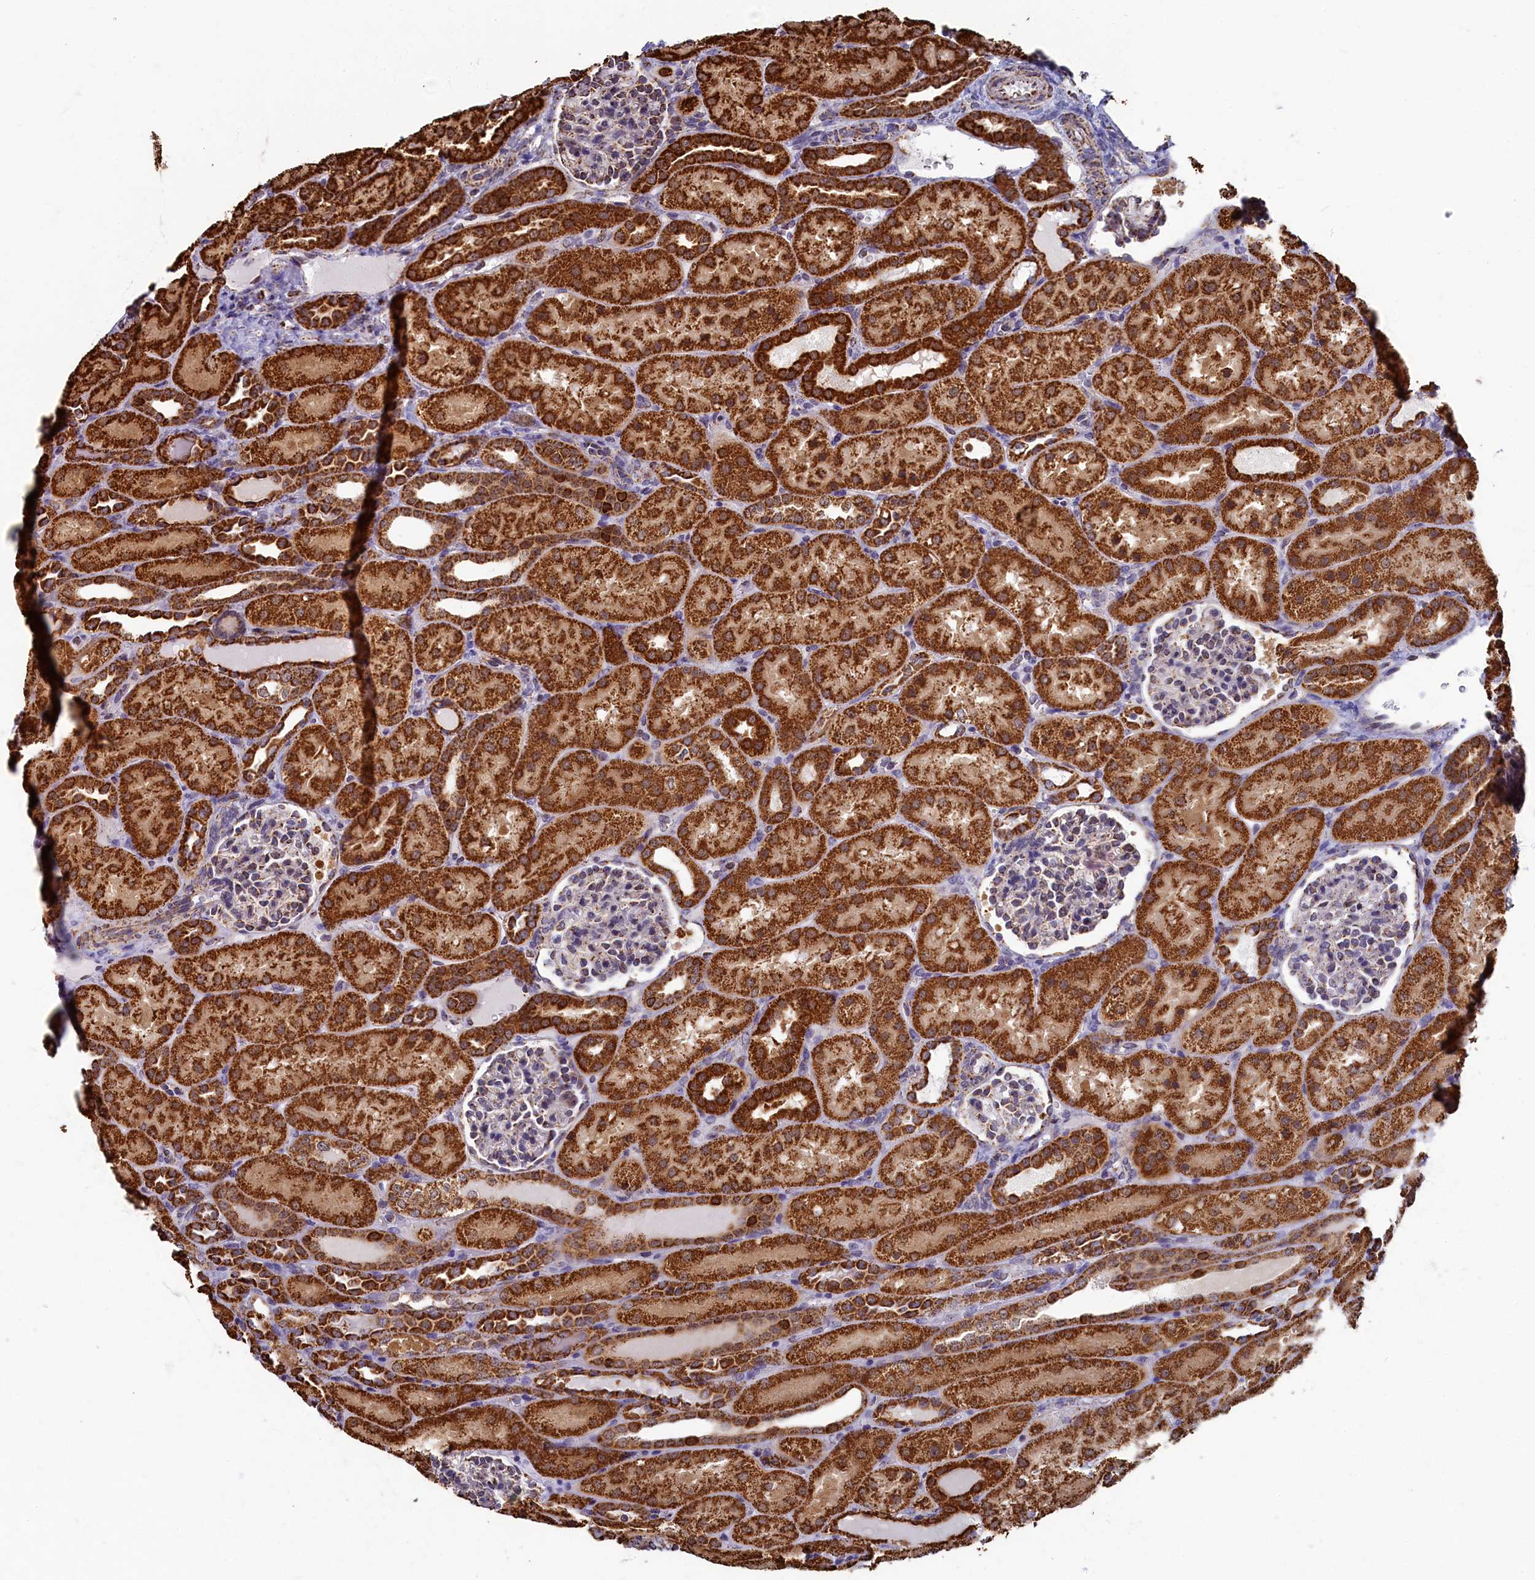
{"staining": {"intensity": "moderate", "quantity": "25%-75%", "location": "cytoplasmic/membranous"}, "tissue": "kidney", "cell_type": "Cells in glomeruli", "image_type": "normal", "snomed": [{"axis": "morphology", "description": "Normal tissue, NOS"}, {"axis": "topography", "description": "Kidney"}], "caption": "Immunohistochemistry (IHC) of benign kidney exhibits medium levels of moderate cytoplasmic/membranous expression in approximately 25%-75% of cells in glomeruli.", "gene": "SPR", "patient": {"sex": "male", "age": 1}}